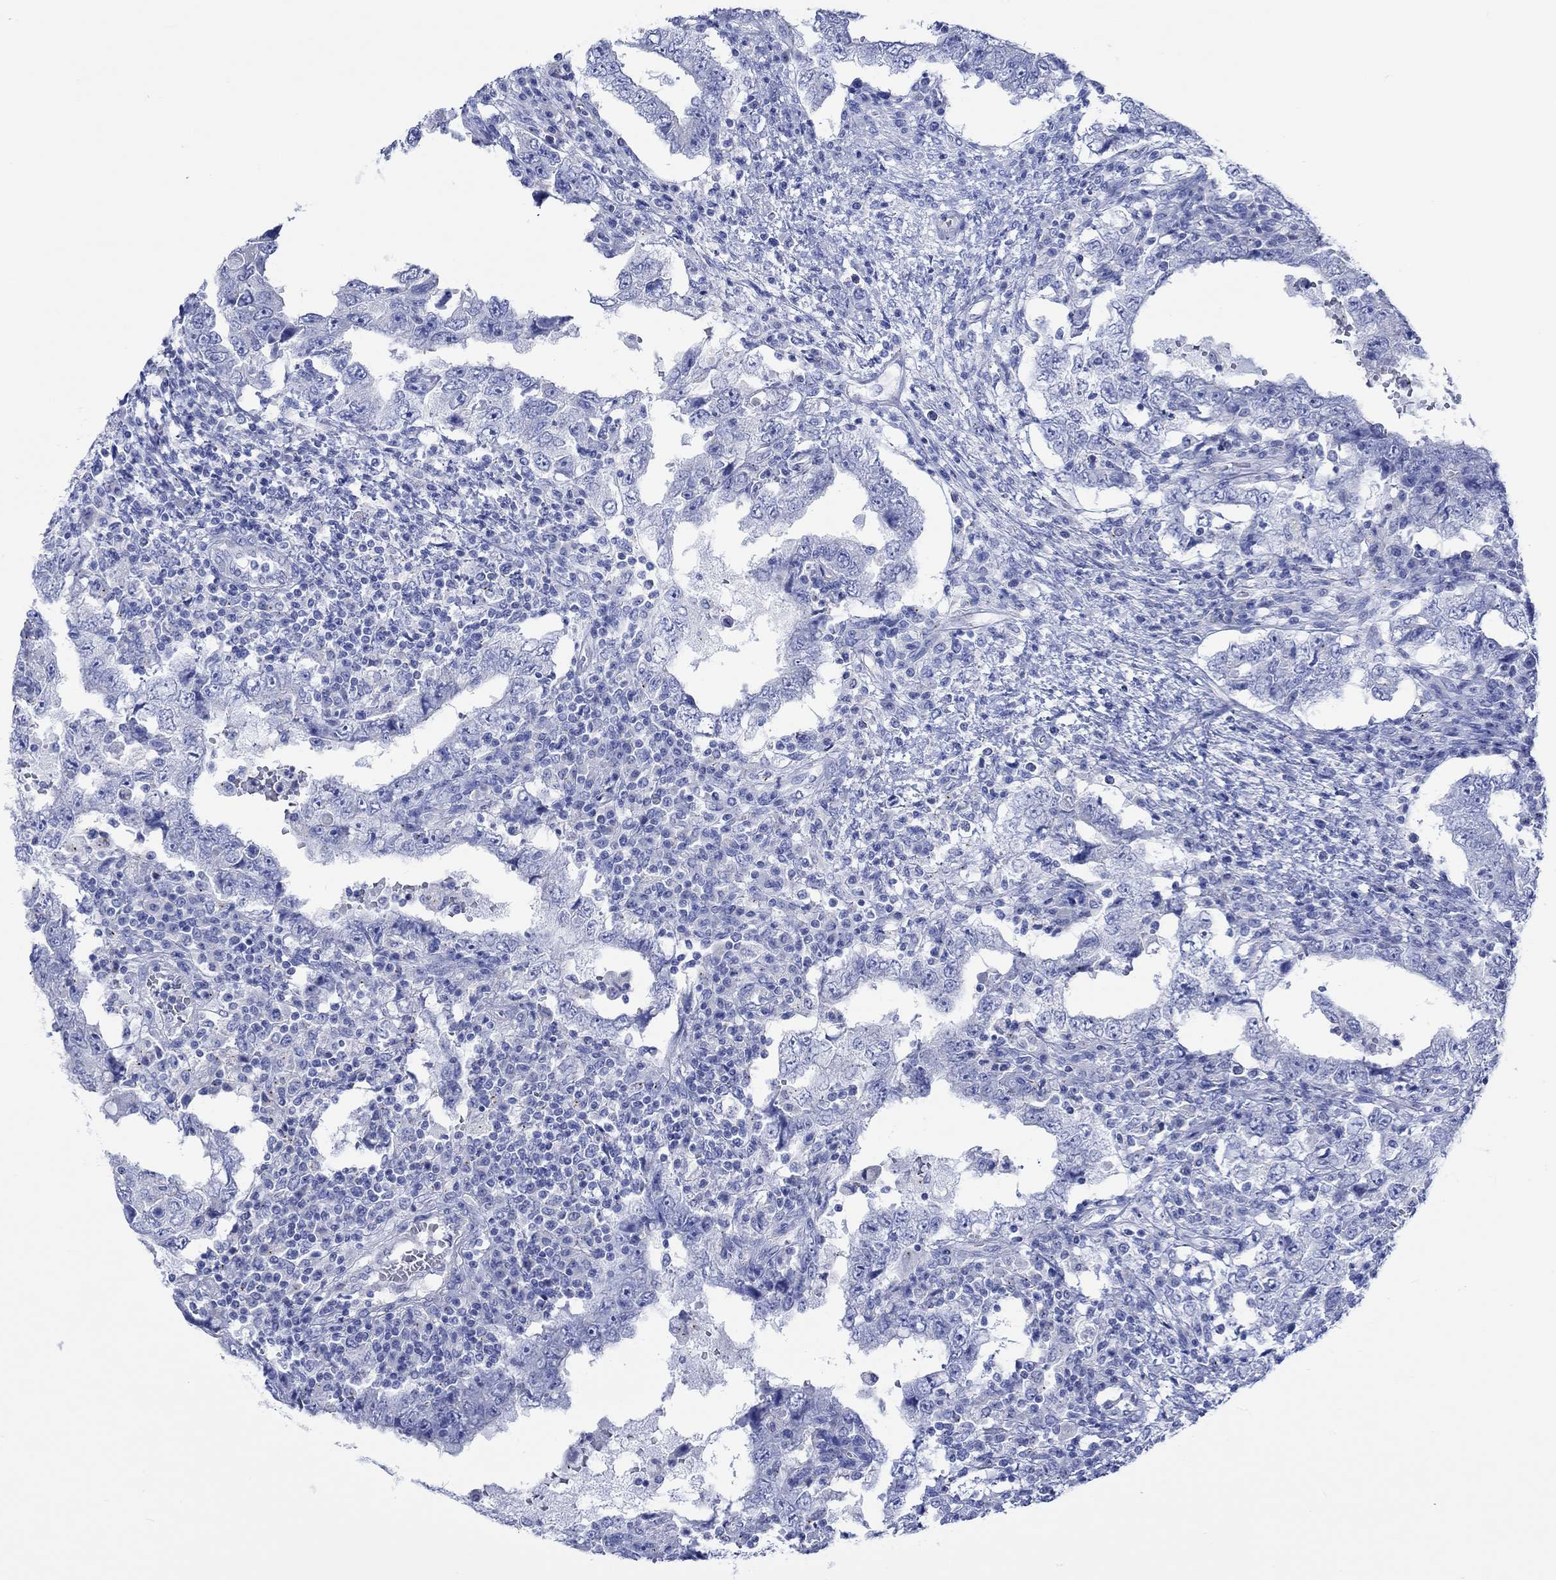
{"staining": {"intensity": "negative", "quantity": "none", "location": "none"}, "tissue": "testis cancer", "cell_type": "Tumor cells", "image_type": "cancer", "snomed": [{"axis": "morphology", "description": "Carcinoma, Embryonal, NOS"}, {"axis": "topography", "description": "Testis"}], "caption": "Immunohistochemical staining of human testis embryonal carcinoma exhibits no significant positivity in tumor cells. (Stains: DAB (3,3'-diaminobenzidine) immunohistochemistry (IHC) with hematoxylin counter stain, Microscopy: brightfield microscopy at high magnification).", "gene": "CPLX2", "patient": {"sex": "male", "age": 26}}